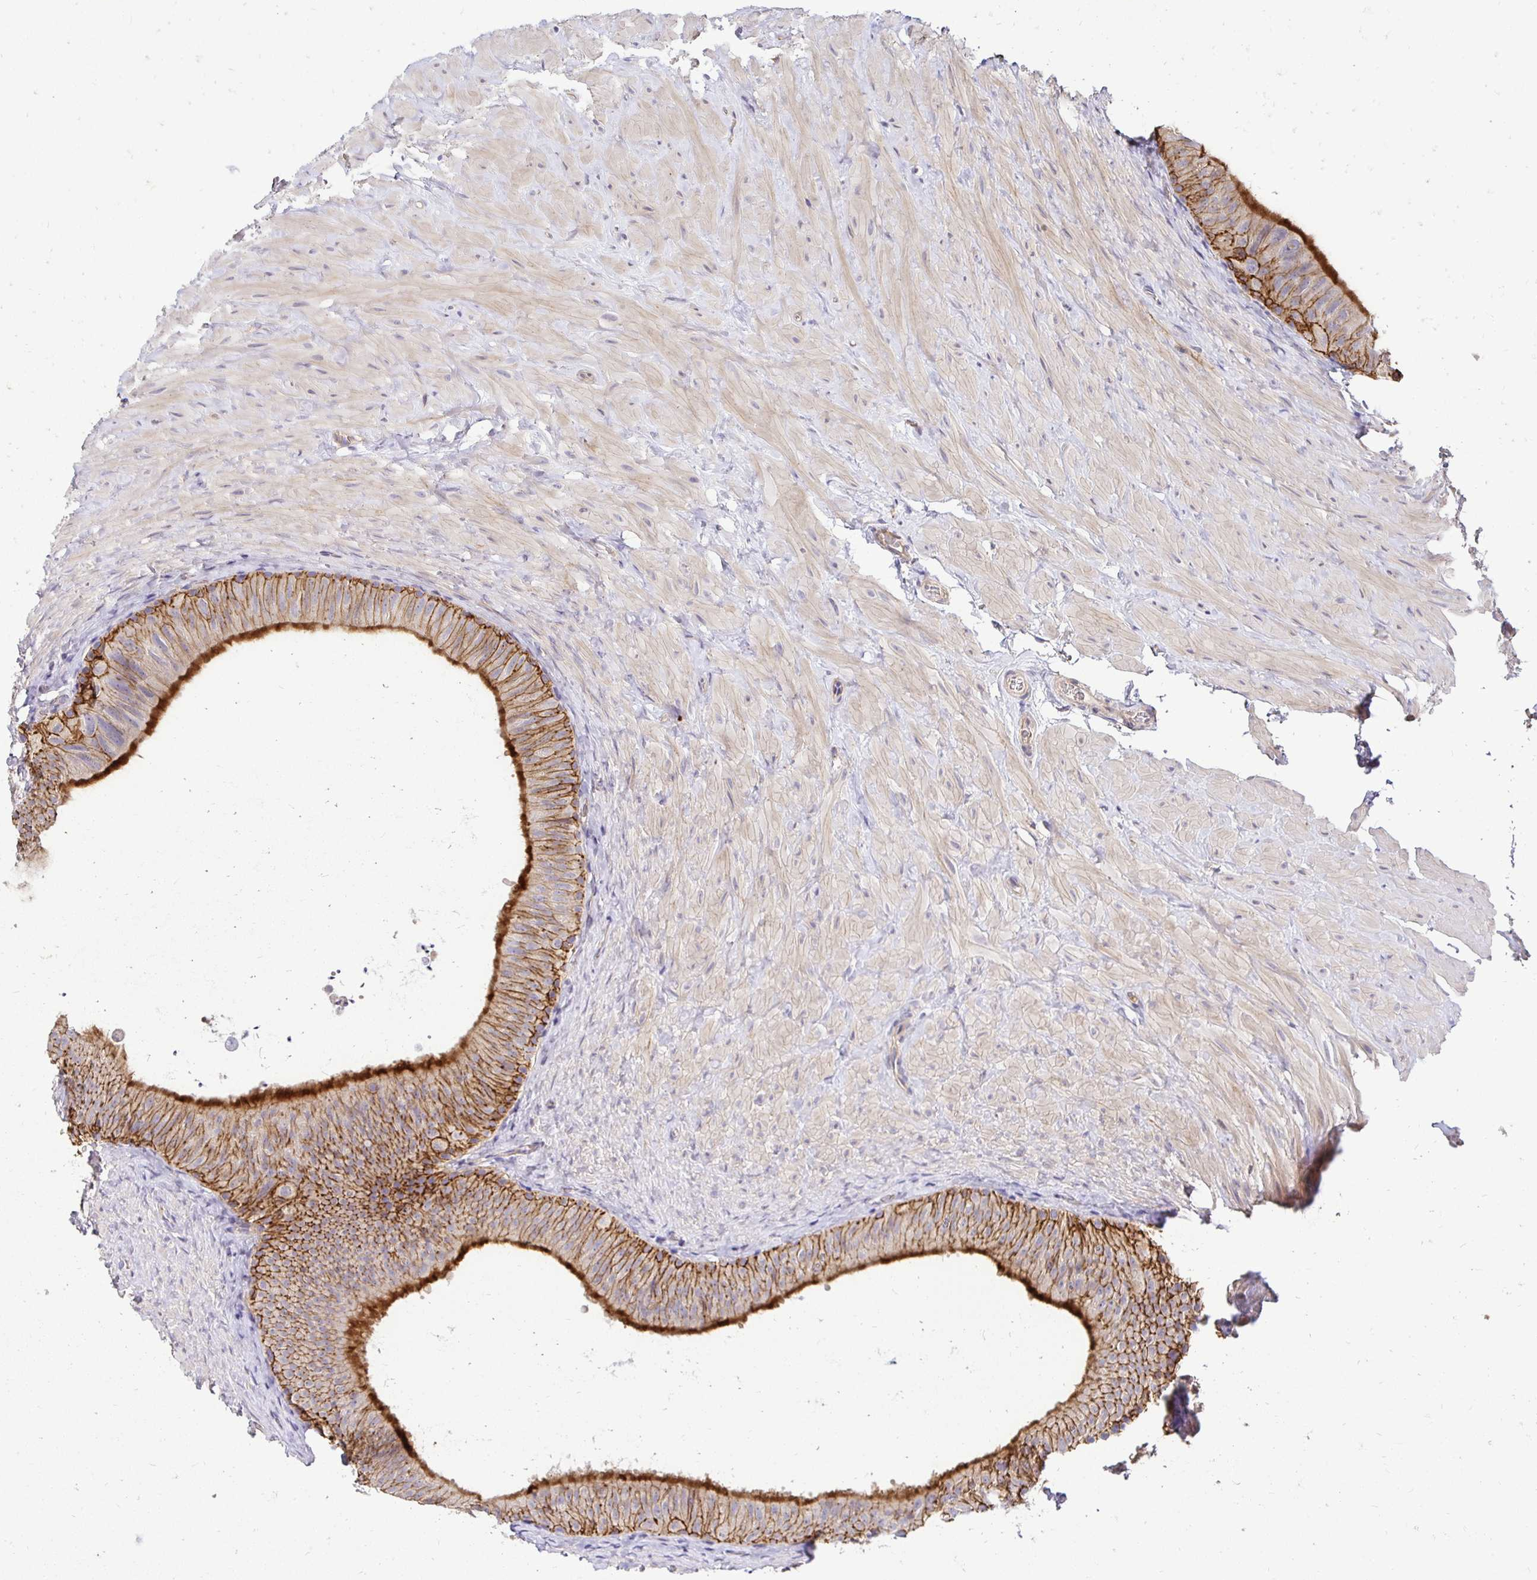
{"staining": {"intensity": "strong", "quantity": "25%-75%", "location": "cytoplasmic/membranous"}, "tissue": "epididymis", "cell_type": "Glandular cells", "image_type": "normal", "snomed": [{"axis": "morphology", "description": "Normal tissue, NOS"}, {"axis": "topography", "description": "Epididymis, spermatic cord, NOS"}, {"axis": "topography", "description": "Epididymis"}], "caption": "Protein staining by immunohistochemistry (IHC) displays strong cytoplasmic/membranous staining in approximately 25%-75% of glandular cells in benign epididymis. Nuclei are stained in blue.", "gene": "SLC9A1", "patient": {"sex": "male", "age": 31}}